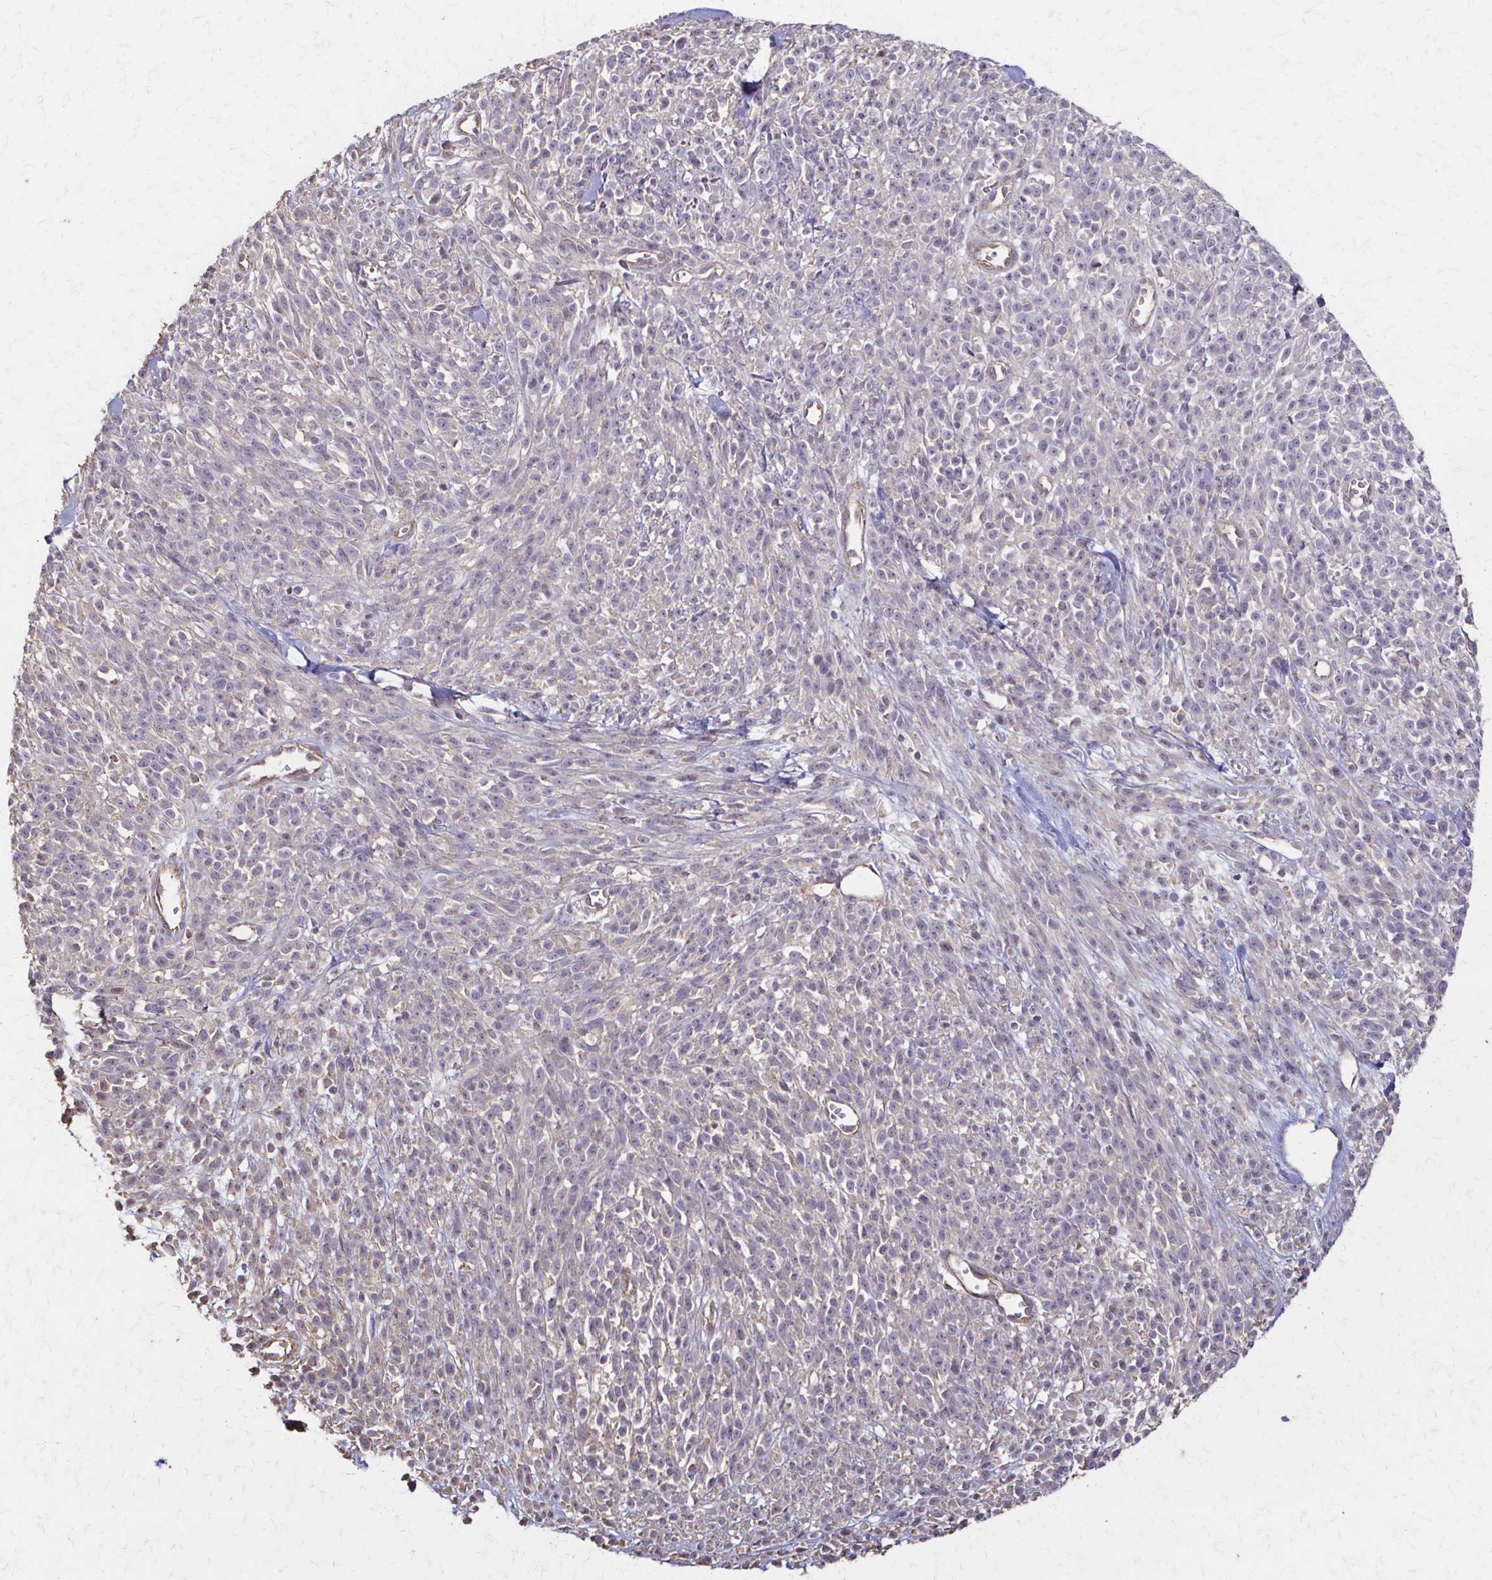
{"staining": {"intensity": "negative", "quantity": "none", "location": "none"}, "tissue": "melanoma", "cell_type": "Tumor cells", "image_type": "cancer", "snomed": [{"axis": "morphology", "description": "Malignant melanoma, NOS"}, {"axis": "topography", "description": "Skin"}, {"axis": "topography", "description": "Skin of trunk"}], "caption": "This is a photomicrograph of IHC staining of malignant melanoma, which shows no staining in tumor cells.", "gene": "IL18BP", "patient": {"sex": "male", "age": 74}}